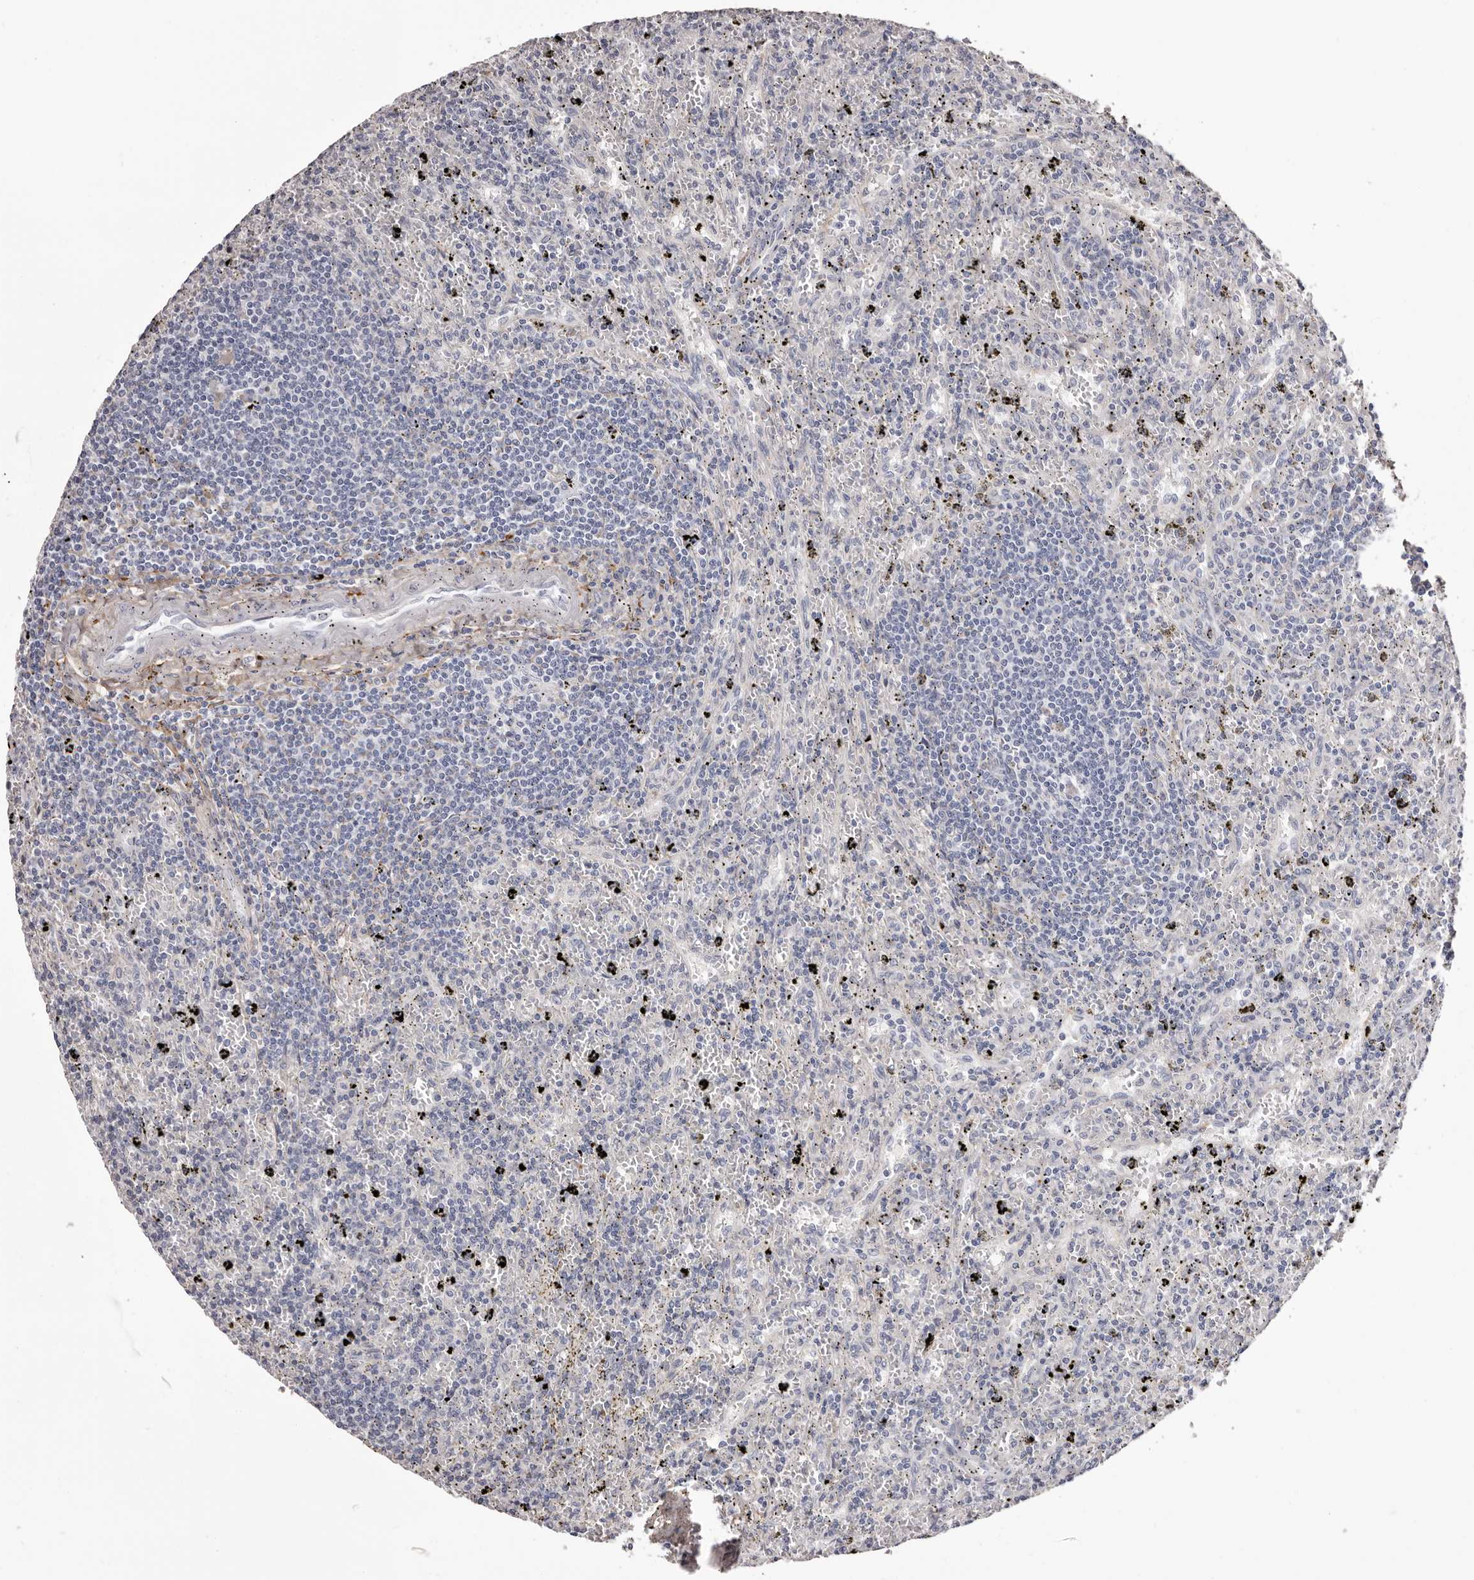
{"staining": {"intensity": "negative", "quantity": "none", "location": "none"}, "tissue": "lymphoma", "cell_type": "Tumor cells", "image_type": "cancer", "snomed": [{"axis": "morphology", "description": "Malignant lymphoma, non-Hodgkin's type, Low grade"}, {"axis": "topography", "description": "Spleen"}], "caption": "An immunohistochemistry photomicrograph of lymphoma is shown. There is no staining in tumor cells of lymphoma. (Brightfield microscopy of DAB (3,3'-diaminobenzidine) immunohistochemistry (IHC) at high magnification).", "gene": "COL6A1", "patient": {"sex": "male", "age": 76}}